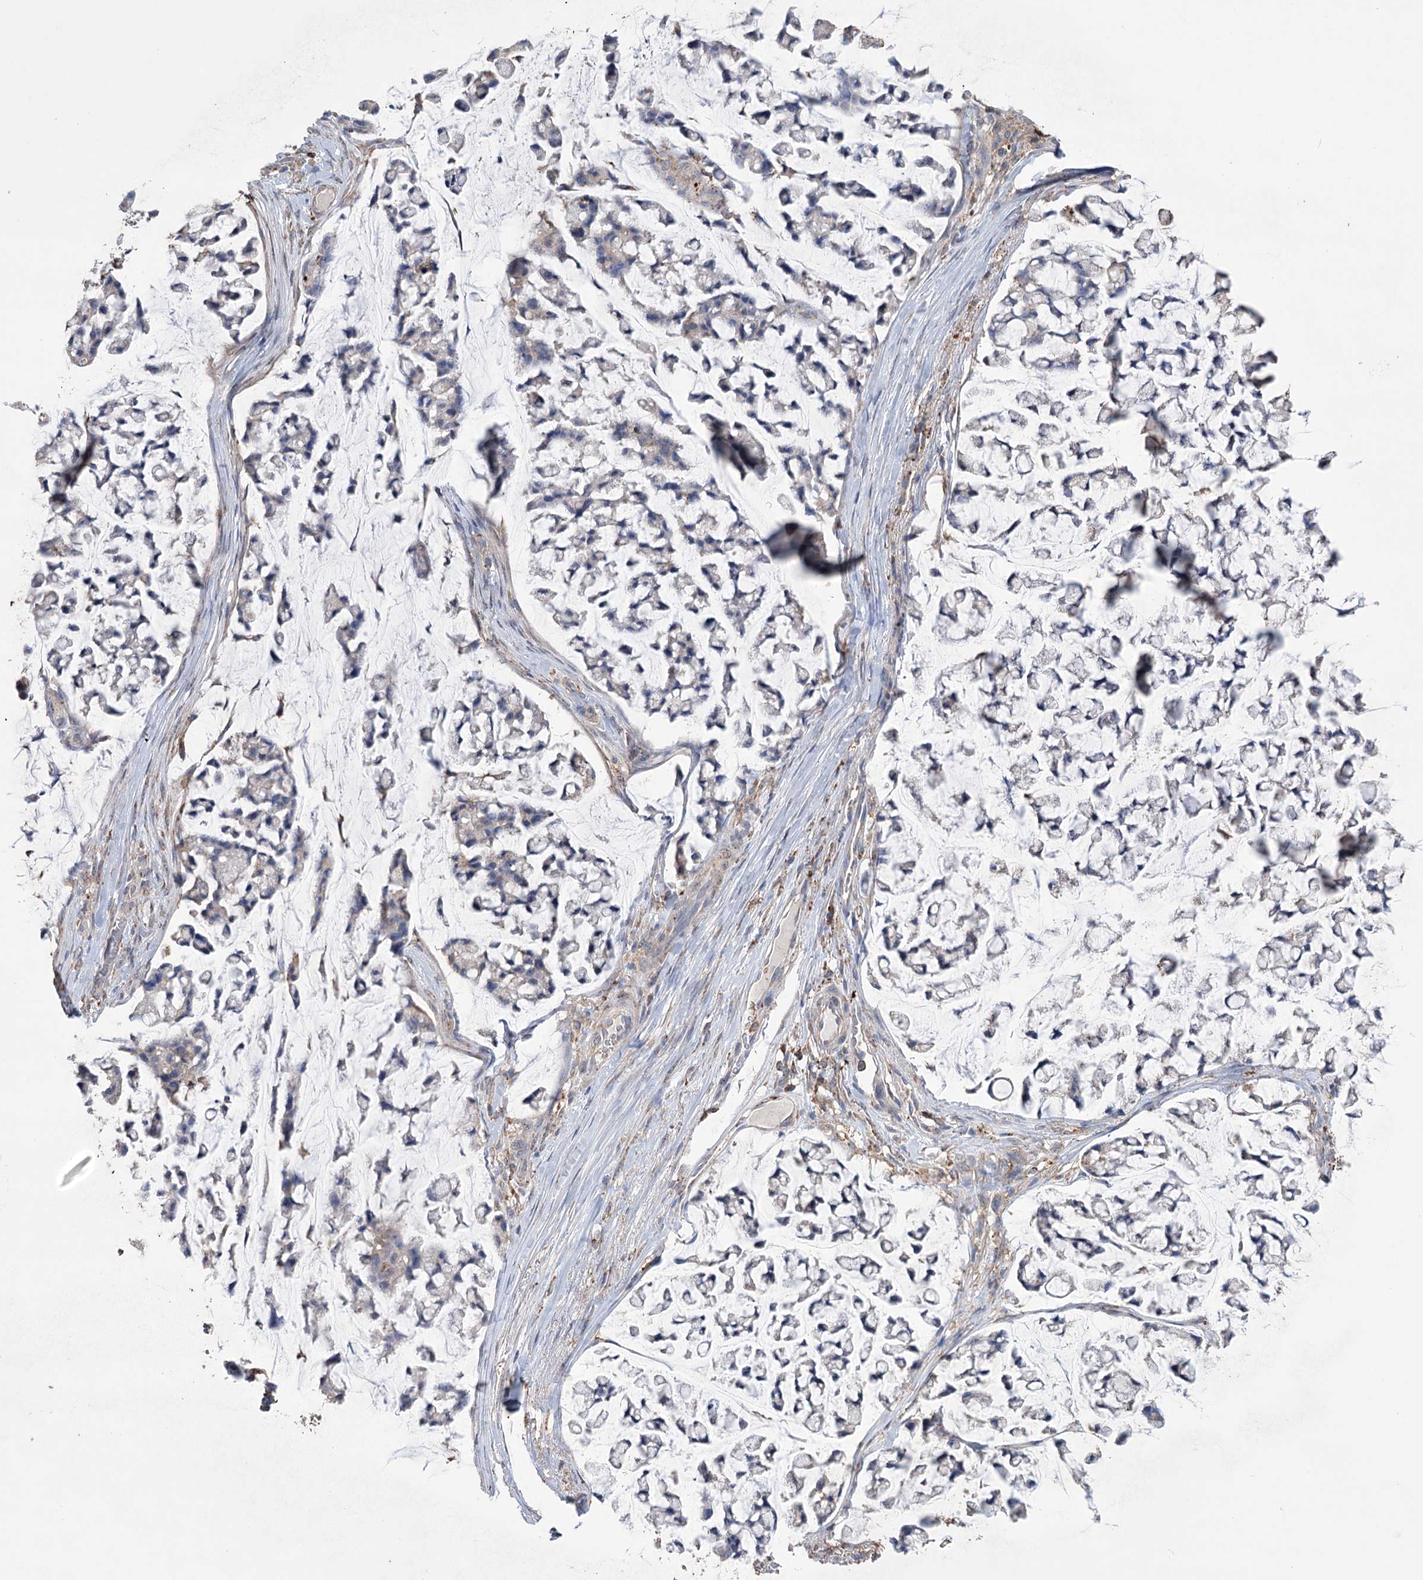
{"staining": {"intensity": "weak", "quantity": "<25%", "location": "cytoplasmic/membranous"}, "tissue": "stomach cancer", "cell_type": "Tumor cells", "image_type": "cancer", "snomed": [{"axis": "morphology", "description": "Adenocarcinoma, NOS"}, {"axis": "topography", "description": "Stomach, lower"}], "caption": "This is an IHC image of human stomach cancer (adenocarcinoma). There is no positivity in tumor cells.", "gene": "TRIM71", "patient": {"sex": "male", "age": 67}}